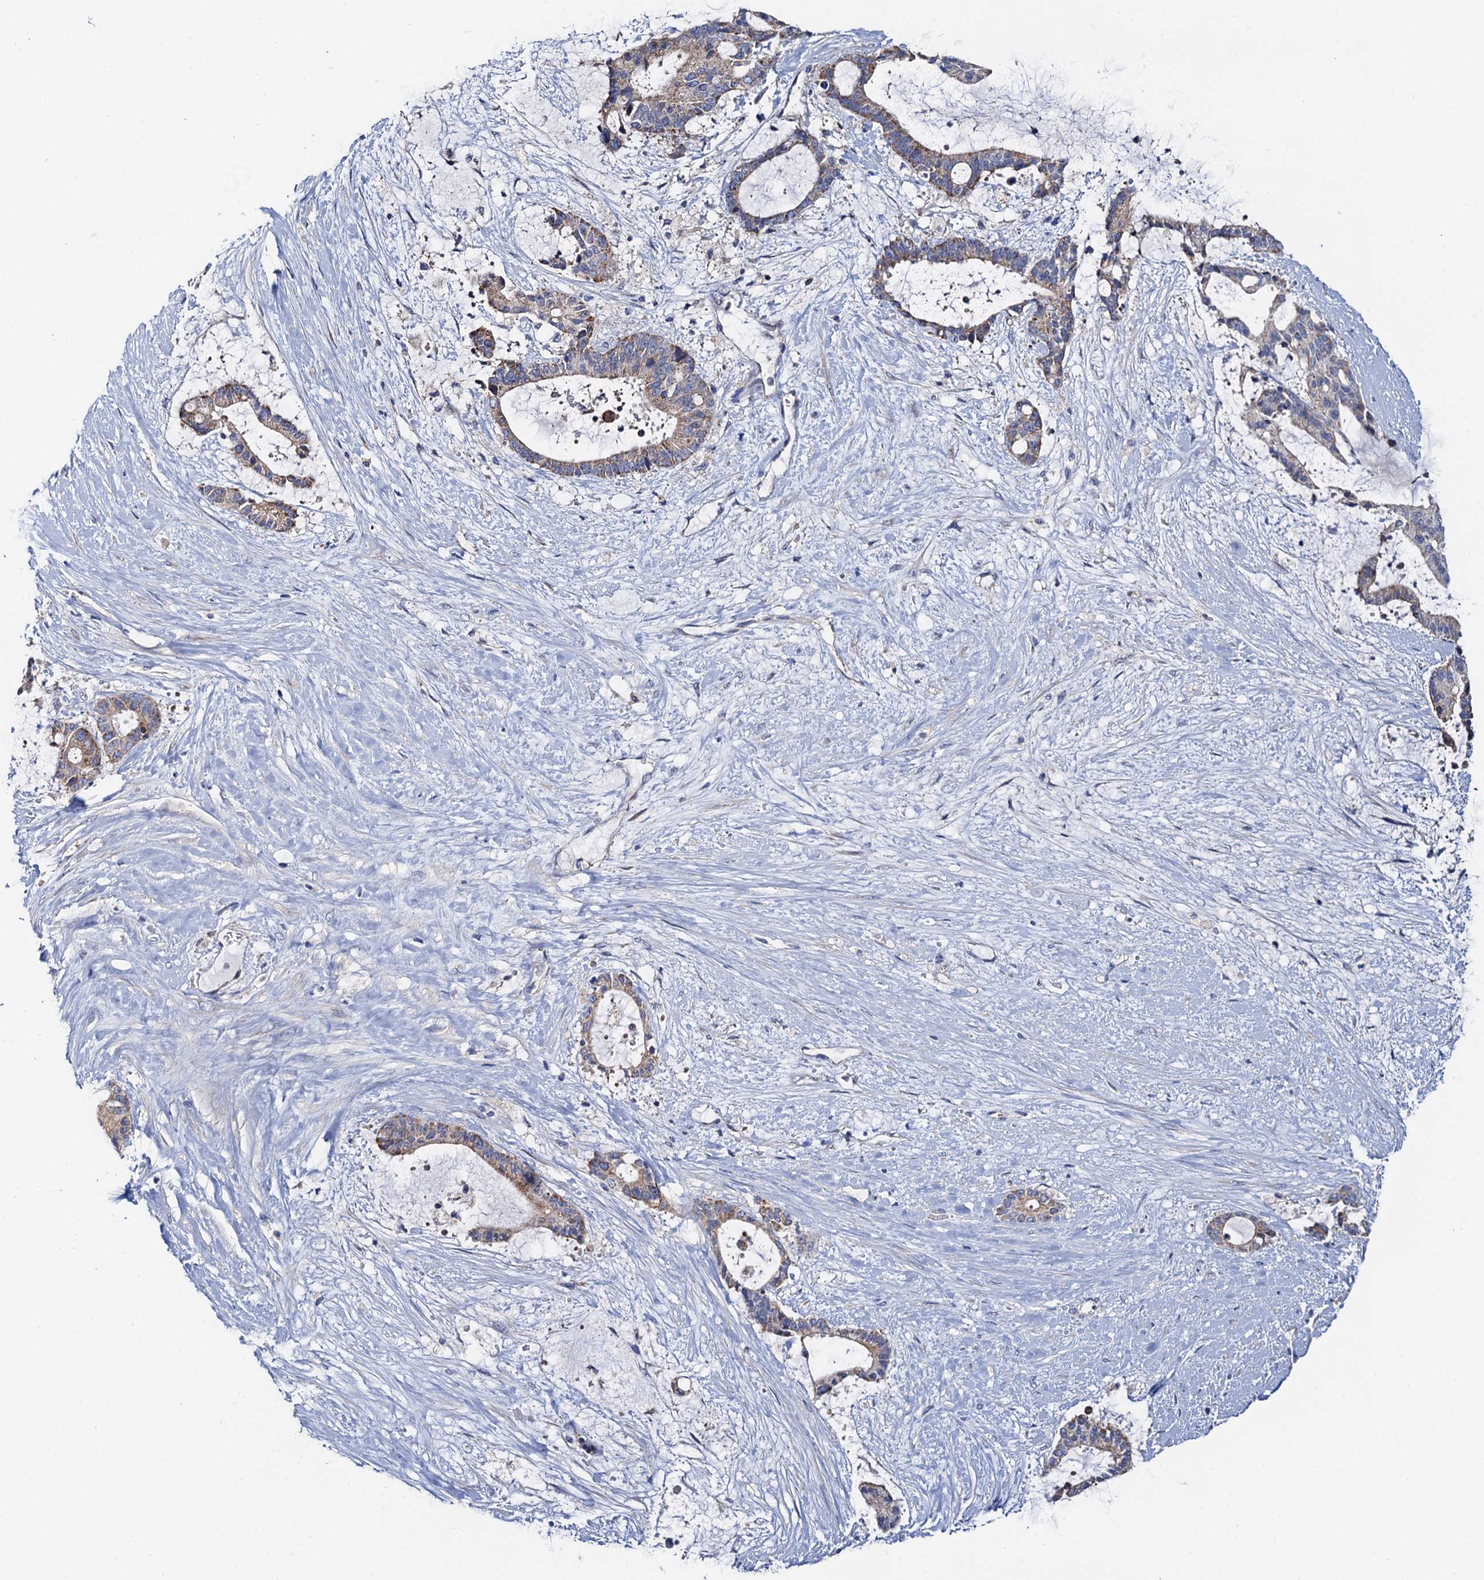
{"staining": {"intensity": "weak", "quantity": ">75%", "location": "cytoplasmic/membranous"}, "tissue": "liver cancer", "cell_type": "Tumor cells", "image_type": "cancer", "snomed": [{"axis": "morphology", "description": "Normal tissue, NOS"}, {"axis": "morphology", "description": "Cholangiocarcinoma"}, {"axis": "topography", "description": "Liver"}, {"axis": "topography", "description": "Peripheral nerve tissue"}], "caption": "Protein expression analysis of liver cancer reveals weak cytoplasmic/membranous positivity in about >75% of tumor cells.", "gene": "MRPL48", "patient": {"sex": "female", "age": 73}}